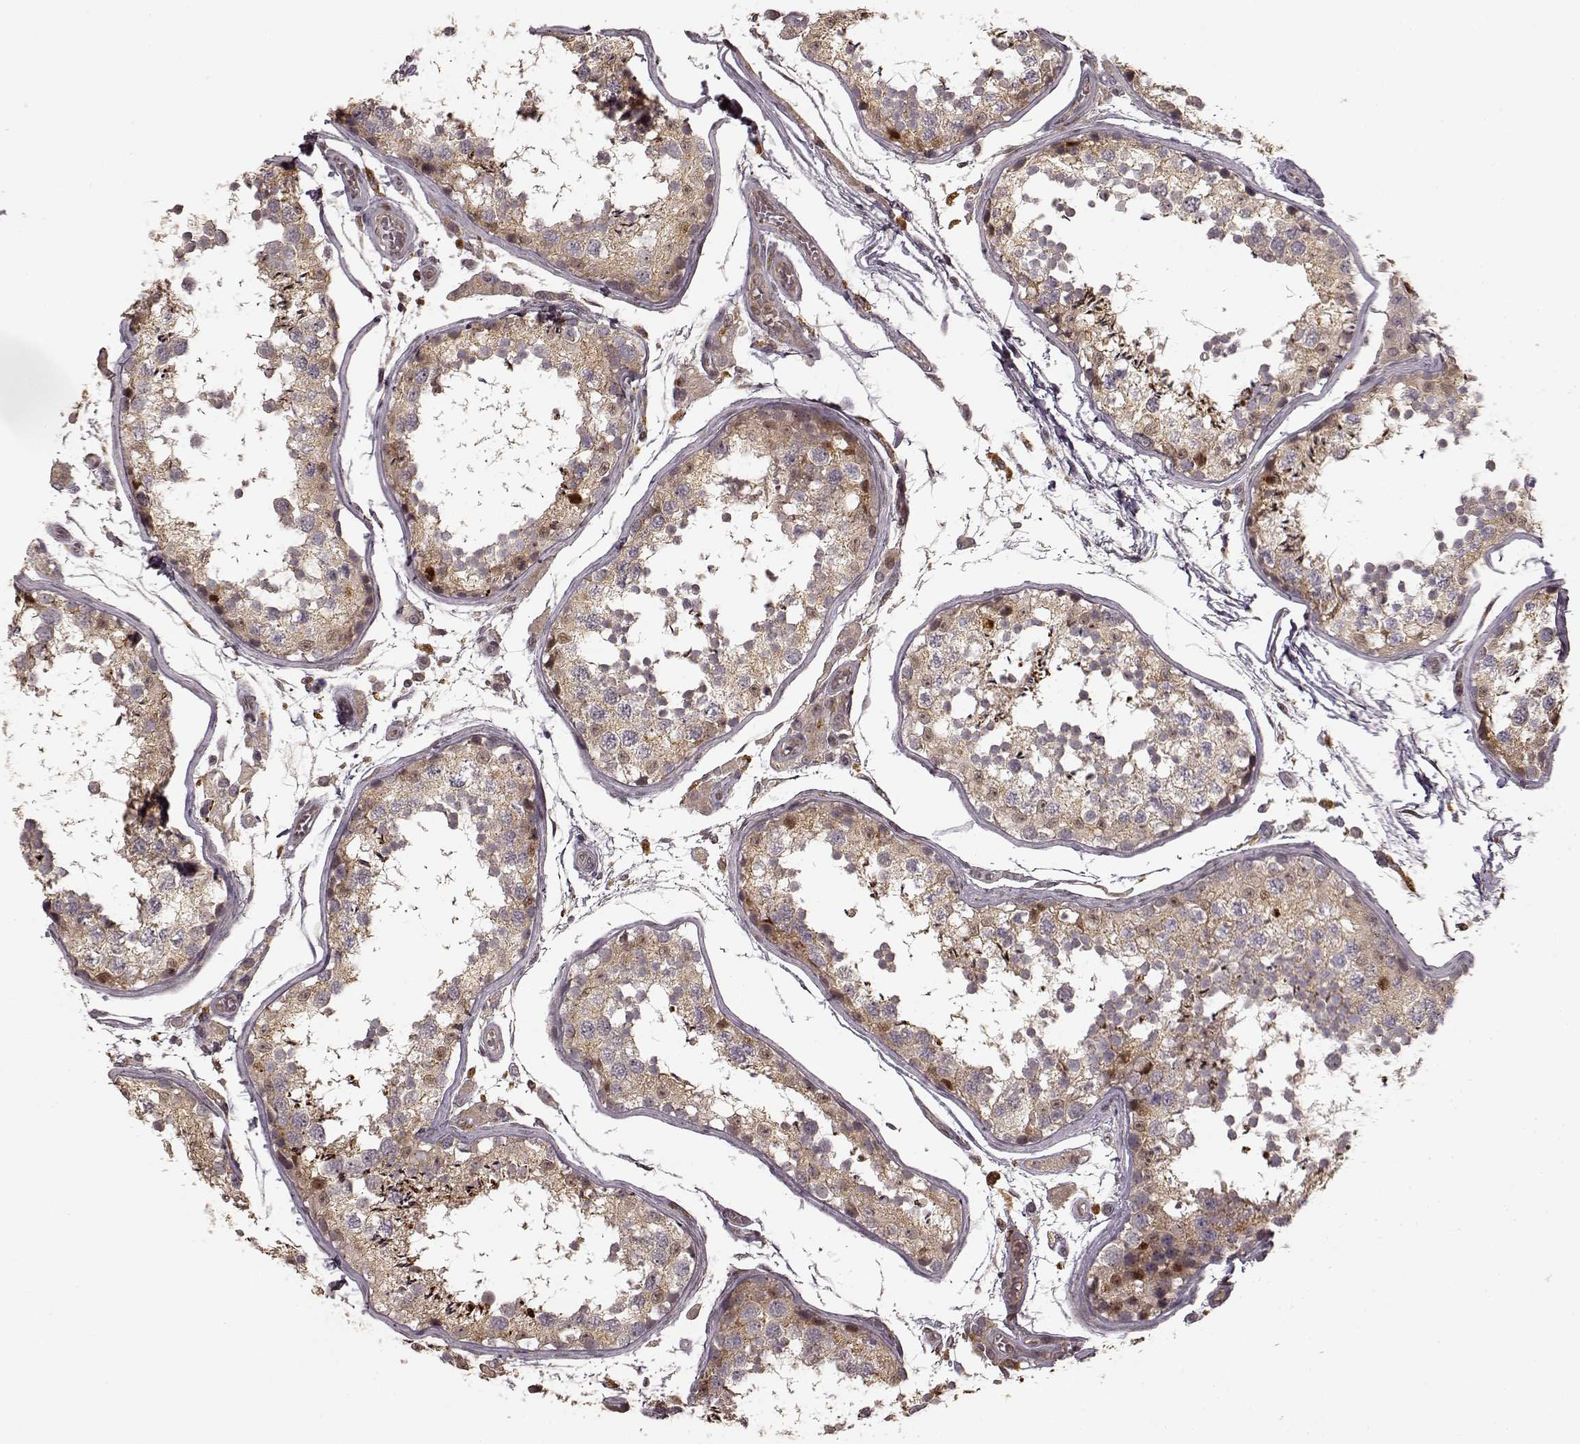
{"staining": {"intensity": "moderate", "quantity": ">75%", "location": "cytoplasmic/membranous,nuclear"}, "tissue": "testis", "cell_type": "Cells in seminiferous ducts", "image_type": "normal", "snomed": [{"axis": "morphology", "description": "Normal tissue, NOS"}, {"axis": "topography", "description": "Testis"}], "caption": "A medium amount of moderate cytoplasmic/membranous,nuclear expression is identified in about >75% of cells in seminiferous ducts in normal testis. The protein is shown in brown color, while the nuclei are stained blue.", "gene": "SLC12A9", "patient": {"sex": "male", "age": 29}}